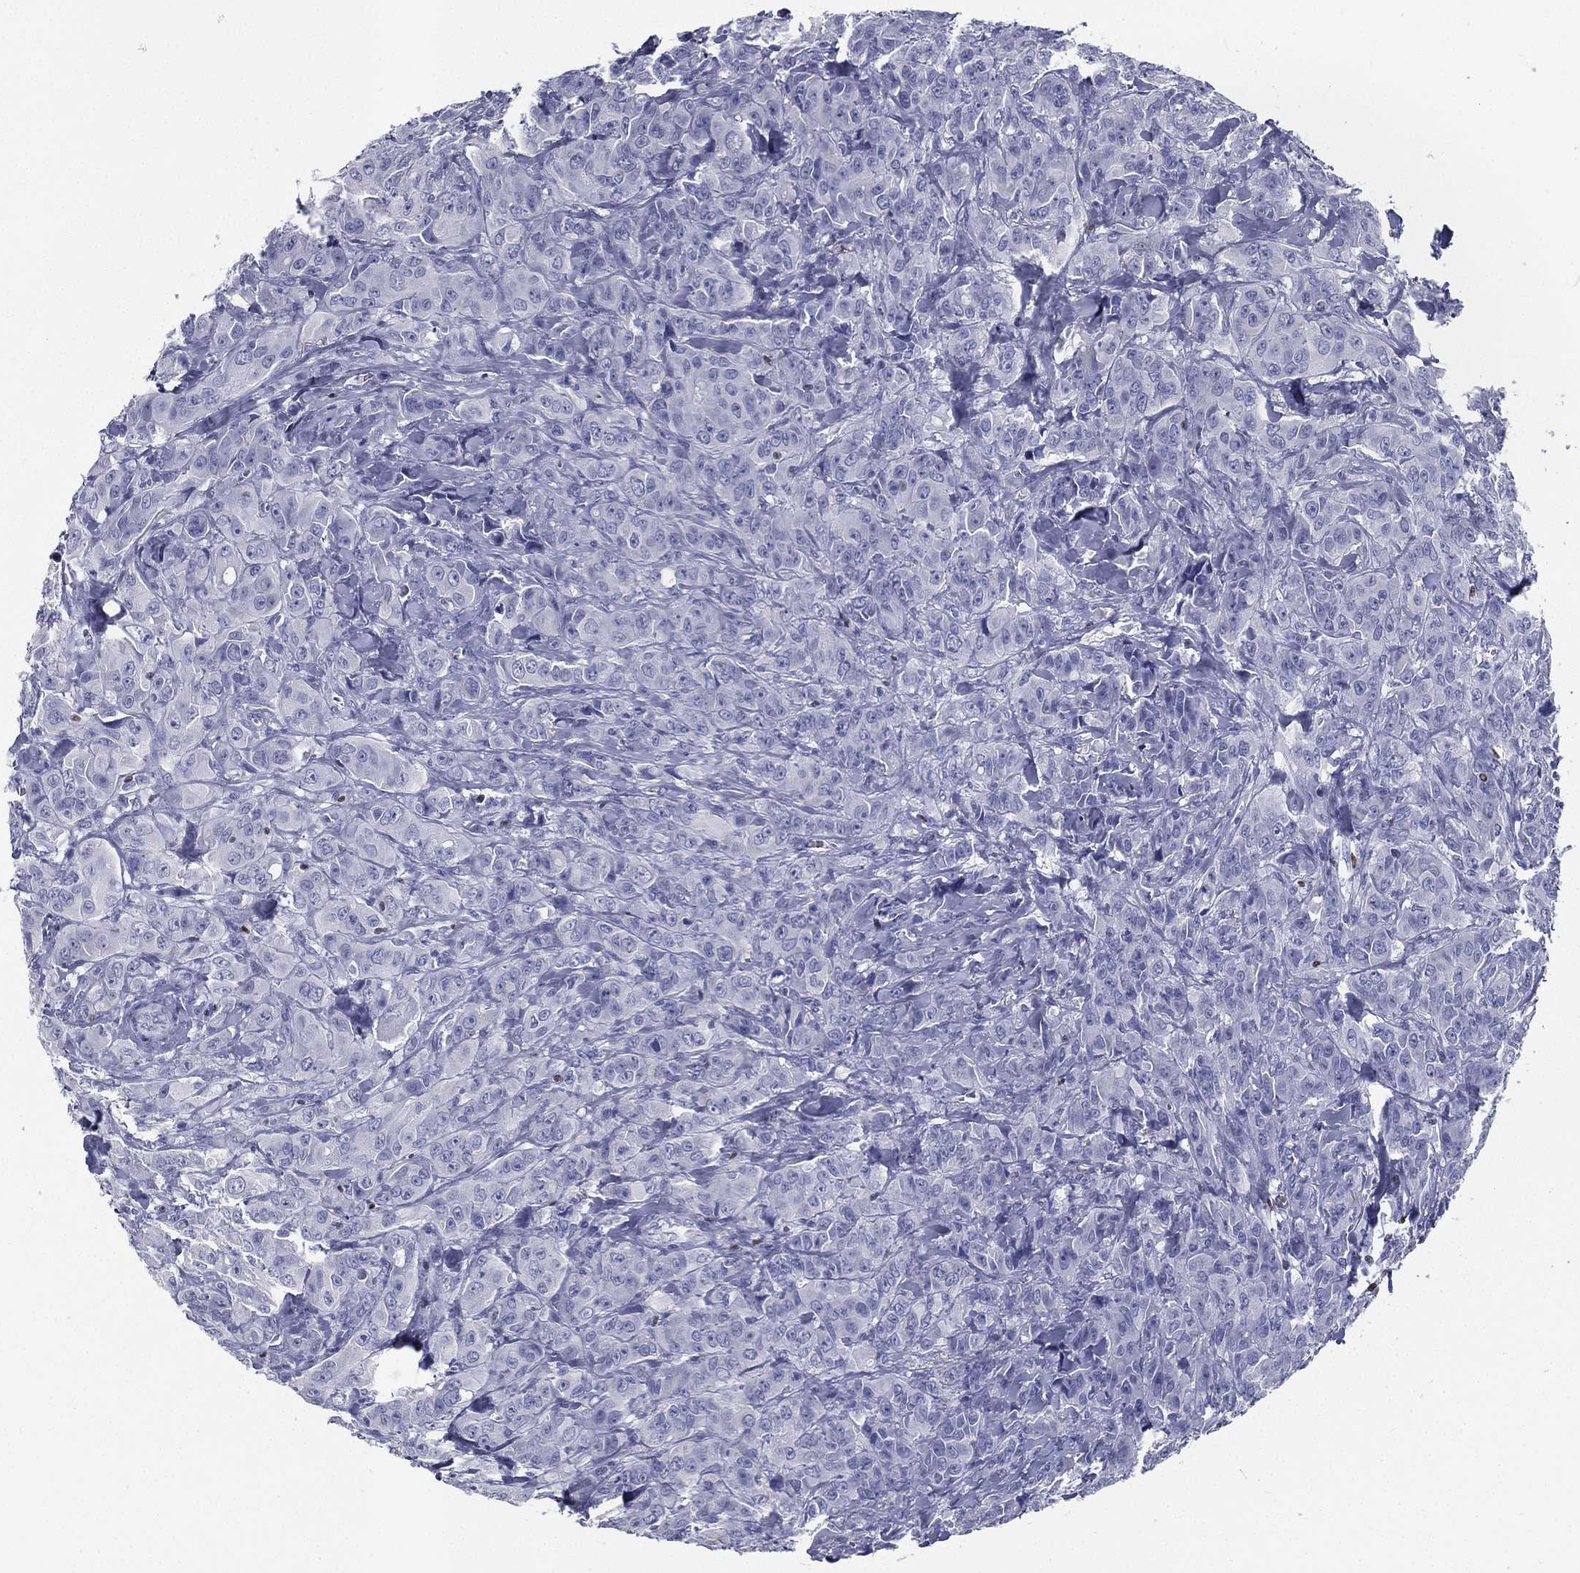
{"staining": {"intensity": "negative", "quantity": "none", "location": "none"}, "tissue": "breast cancer", "cell_type": "Tumor cells", "image_type": "cancer", "snomed": [{"axis": "morphology", "description": "Duct carcinoma"}, {"axis": "topography", "description": "Breast"}], "caption": "A high-resolution photomicrograph shows IHC staining of breast cancer, which shows no significant staining in tumor cells. (DAB immunohistochemistry, high magnification).", "gene": "PYHIN1", "patient": {"sex": "female", "age": 43}}